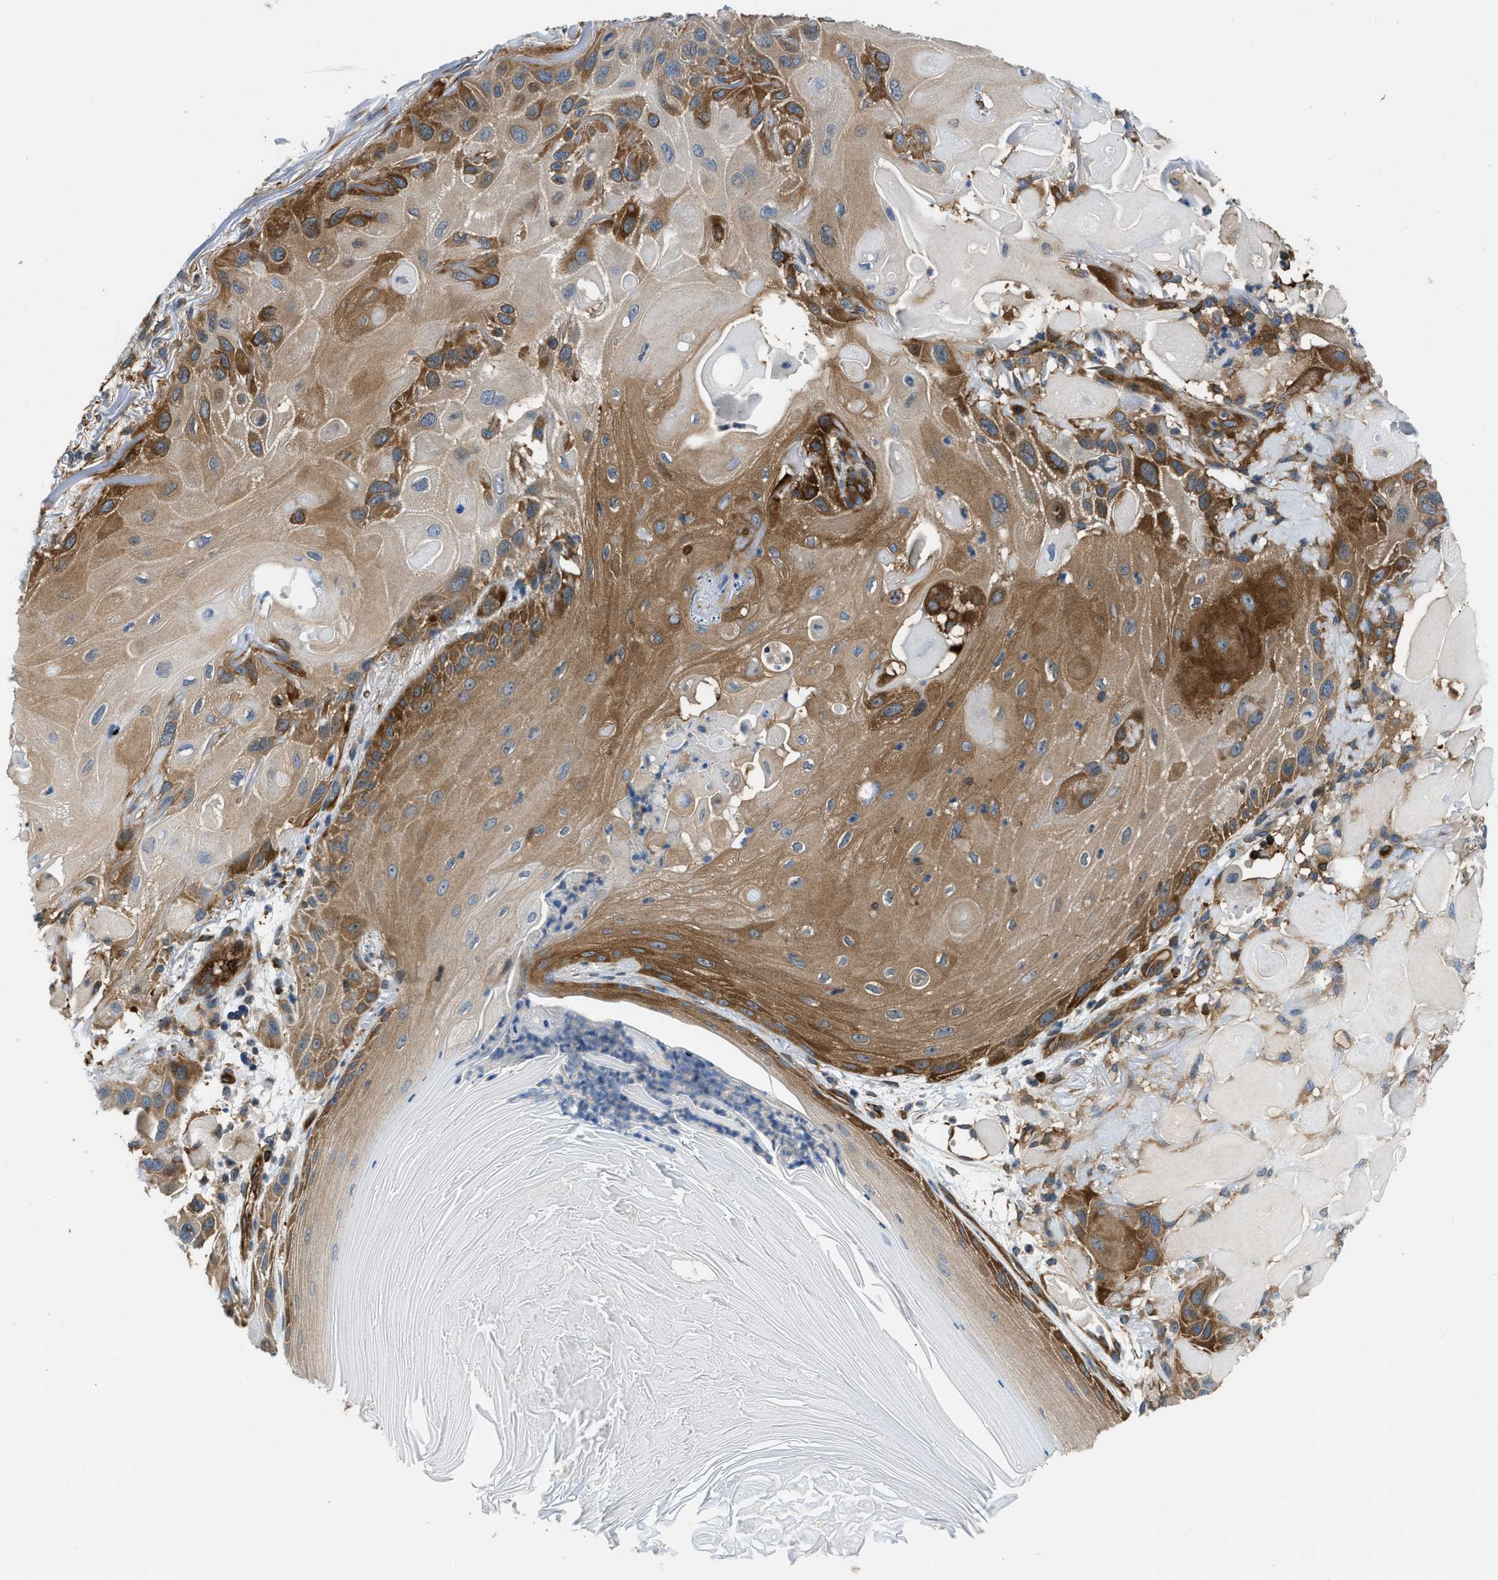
{"staining": {"intensity": "moderate", "quantity": "25%-75%", "location": "cytoplasmic/membranous"}, "tissue": "skin cancer", "cell_type": "Tumor cells", "image_type": "cancer", "snomed": [{"axis": "morphology", "description": "Squamous cell carcinoma, NOS"}, {"axis": "topography", "description": "Skin"}], "caption": "Brown immunohistochemical staining in skin squamous cell carcinoma displays moderate cytoplasmic/membranous expression in approximately 25%-75% of tumor cells.", "gene": "PFKP", "patient": {"sex": "female", "age": 77}}